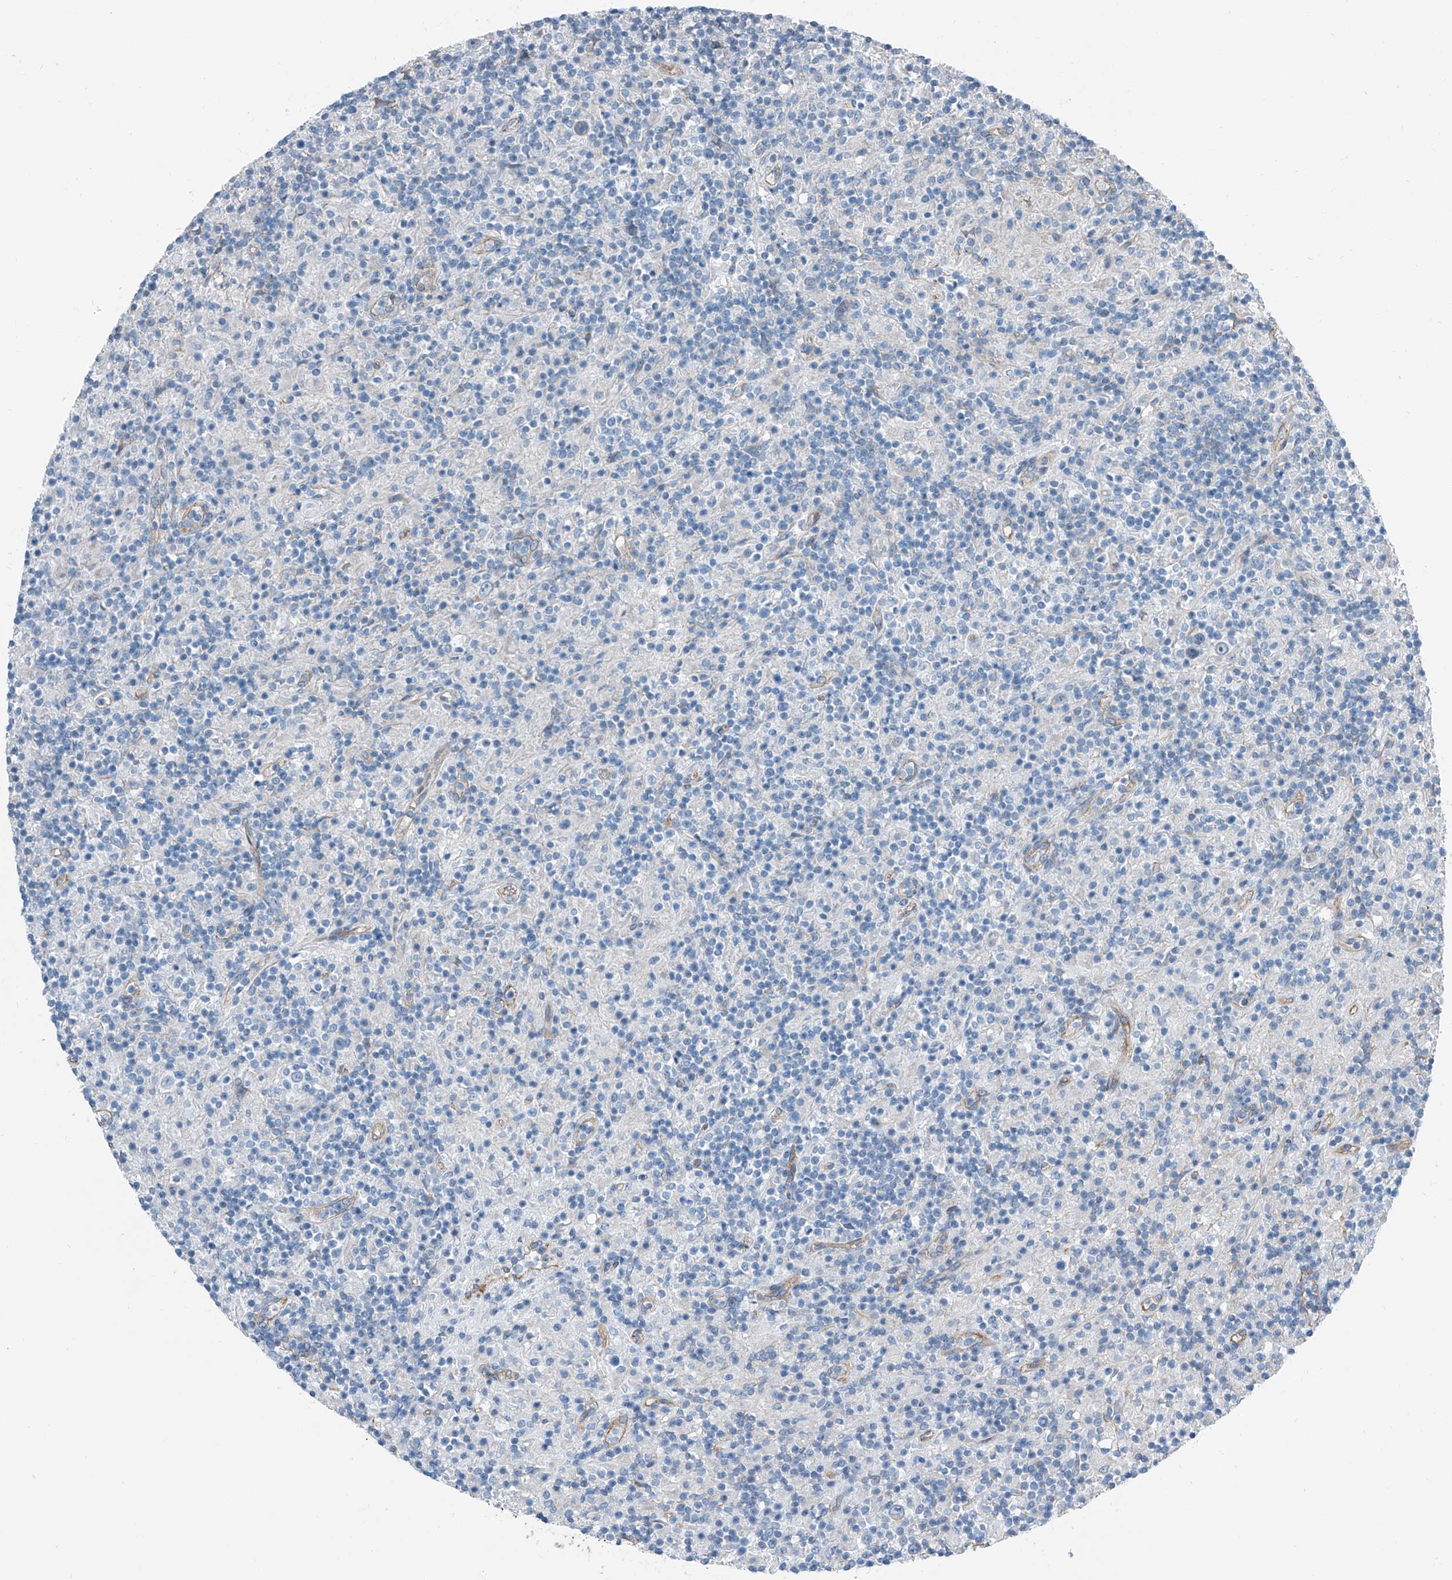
{"staining": {"intensity": "negative", "quantity": "none", "location": "none"}, "tissue": "lymphoma", "cell_type": "Tumor cells", "image_type": "cancer", "snomed": [{"axis": "morphology", "description": "Hodgkin's disease, NOS"}, {"axis": "topography", "description": "Lymph node"}], "caption": "Tumor cells show no significant protein positivity in Hodgkin's disease.", "gene": "THEMIS2", "patient": {"sex": "male", "age": 70}}